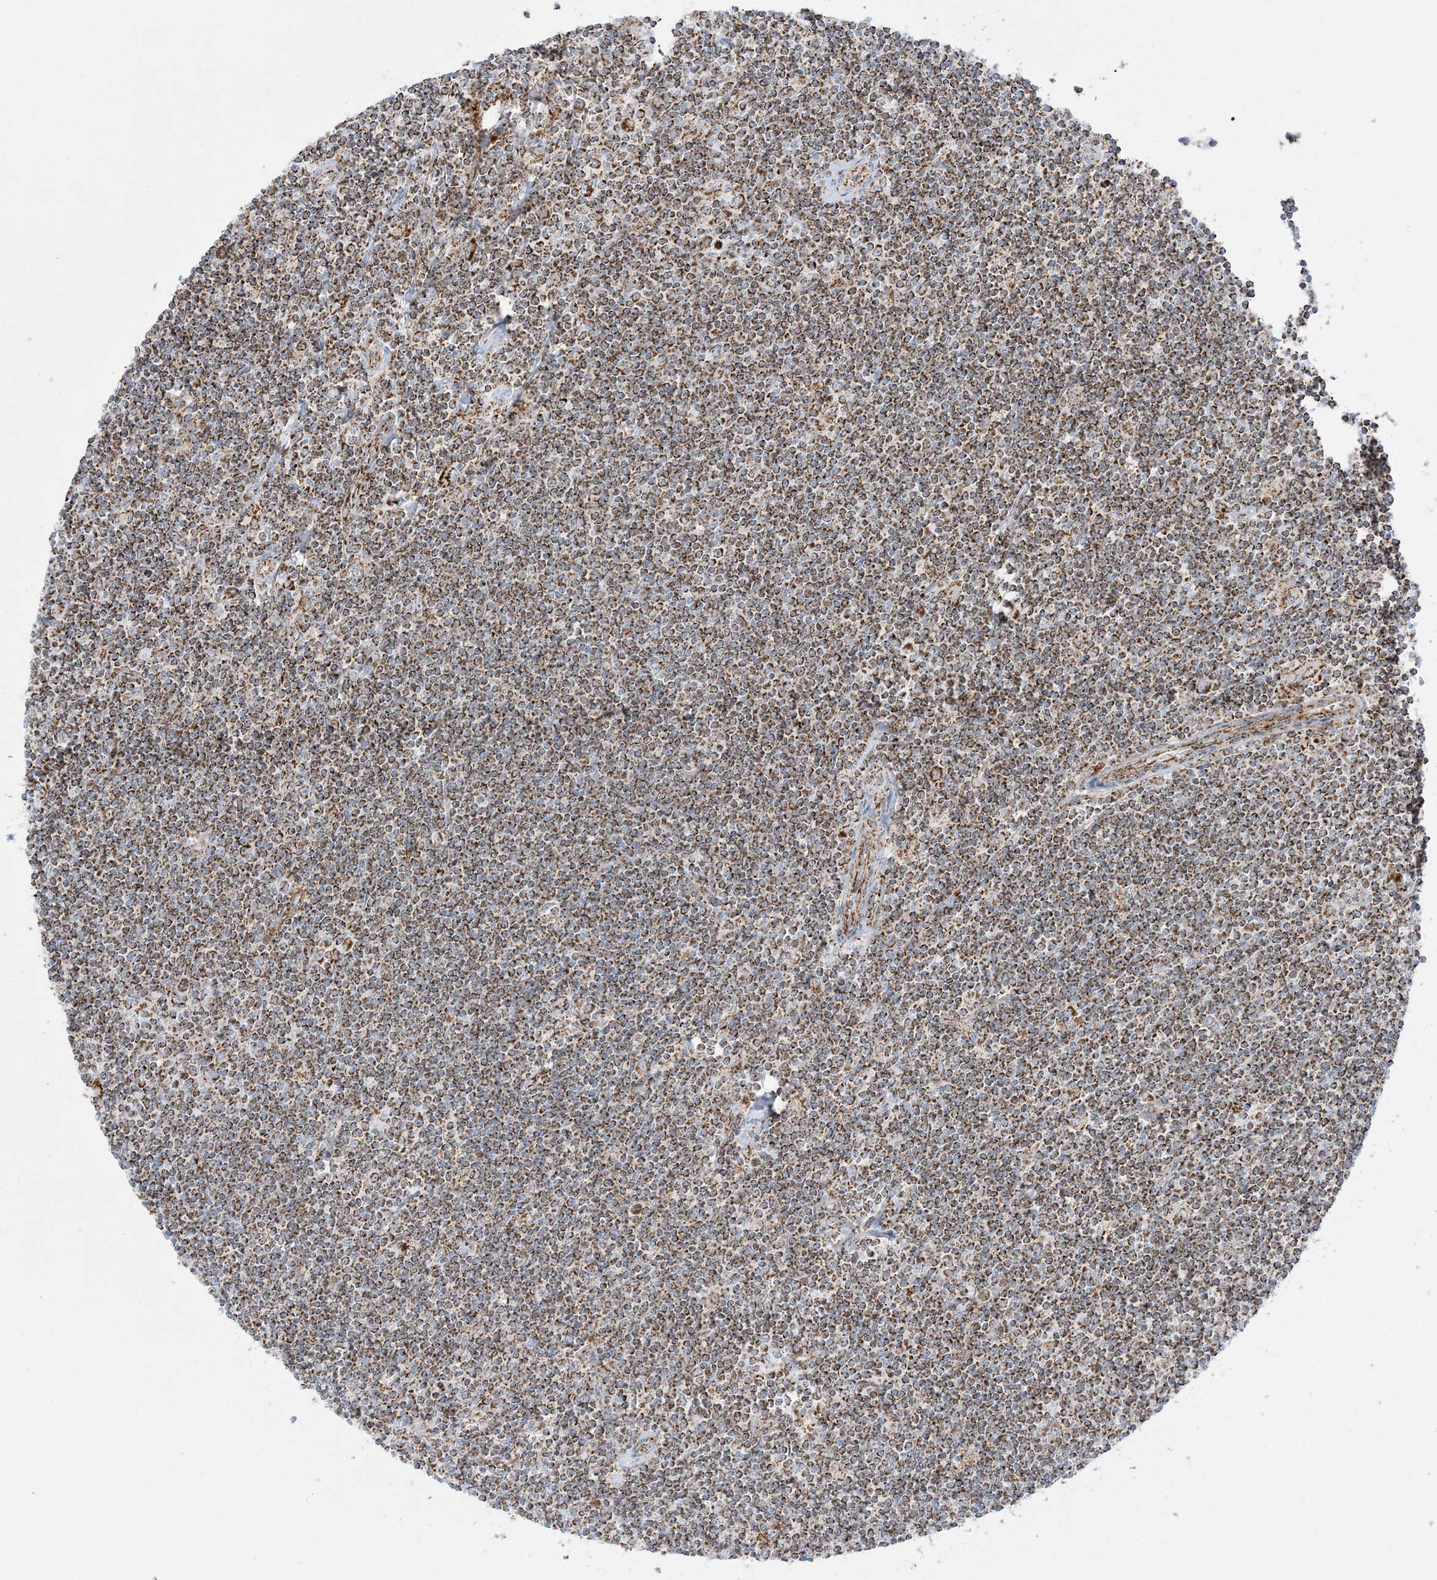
{"staining": {"intensity": "moderate", "quantity": ">75%", "location": "cytoplasmic/membranous"}, "tissue": "lymphoma", "cell_type": "Tumor cells", "image_type": "cancer", "snomed": [{"axis": "morphology", "description": "Malignant lymphoma, non-Hodgkin's type, Low grade"}, {"axis": "topography", "description": "Spleen"}], "caption": "Lymphoma stained with DAB (3,3'-diaminobenzidine) IHC displays medium levels of moderate cytoplasmic/membranous positivity in approximately >75% of tumor cells.", "gene": "MRPS36", "patient": {"sex": "male", "age": 76}}